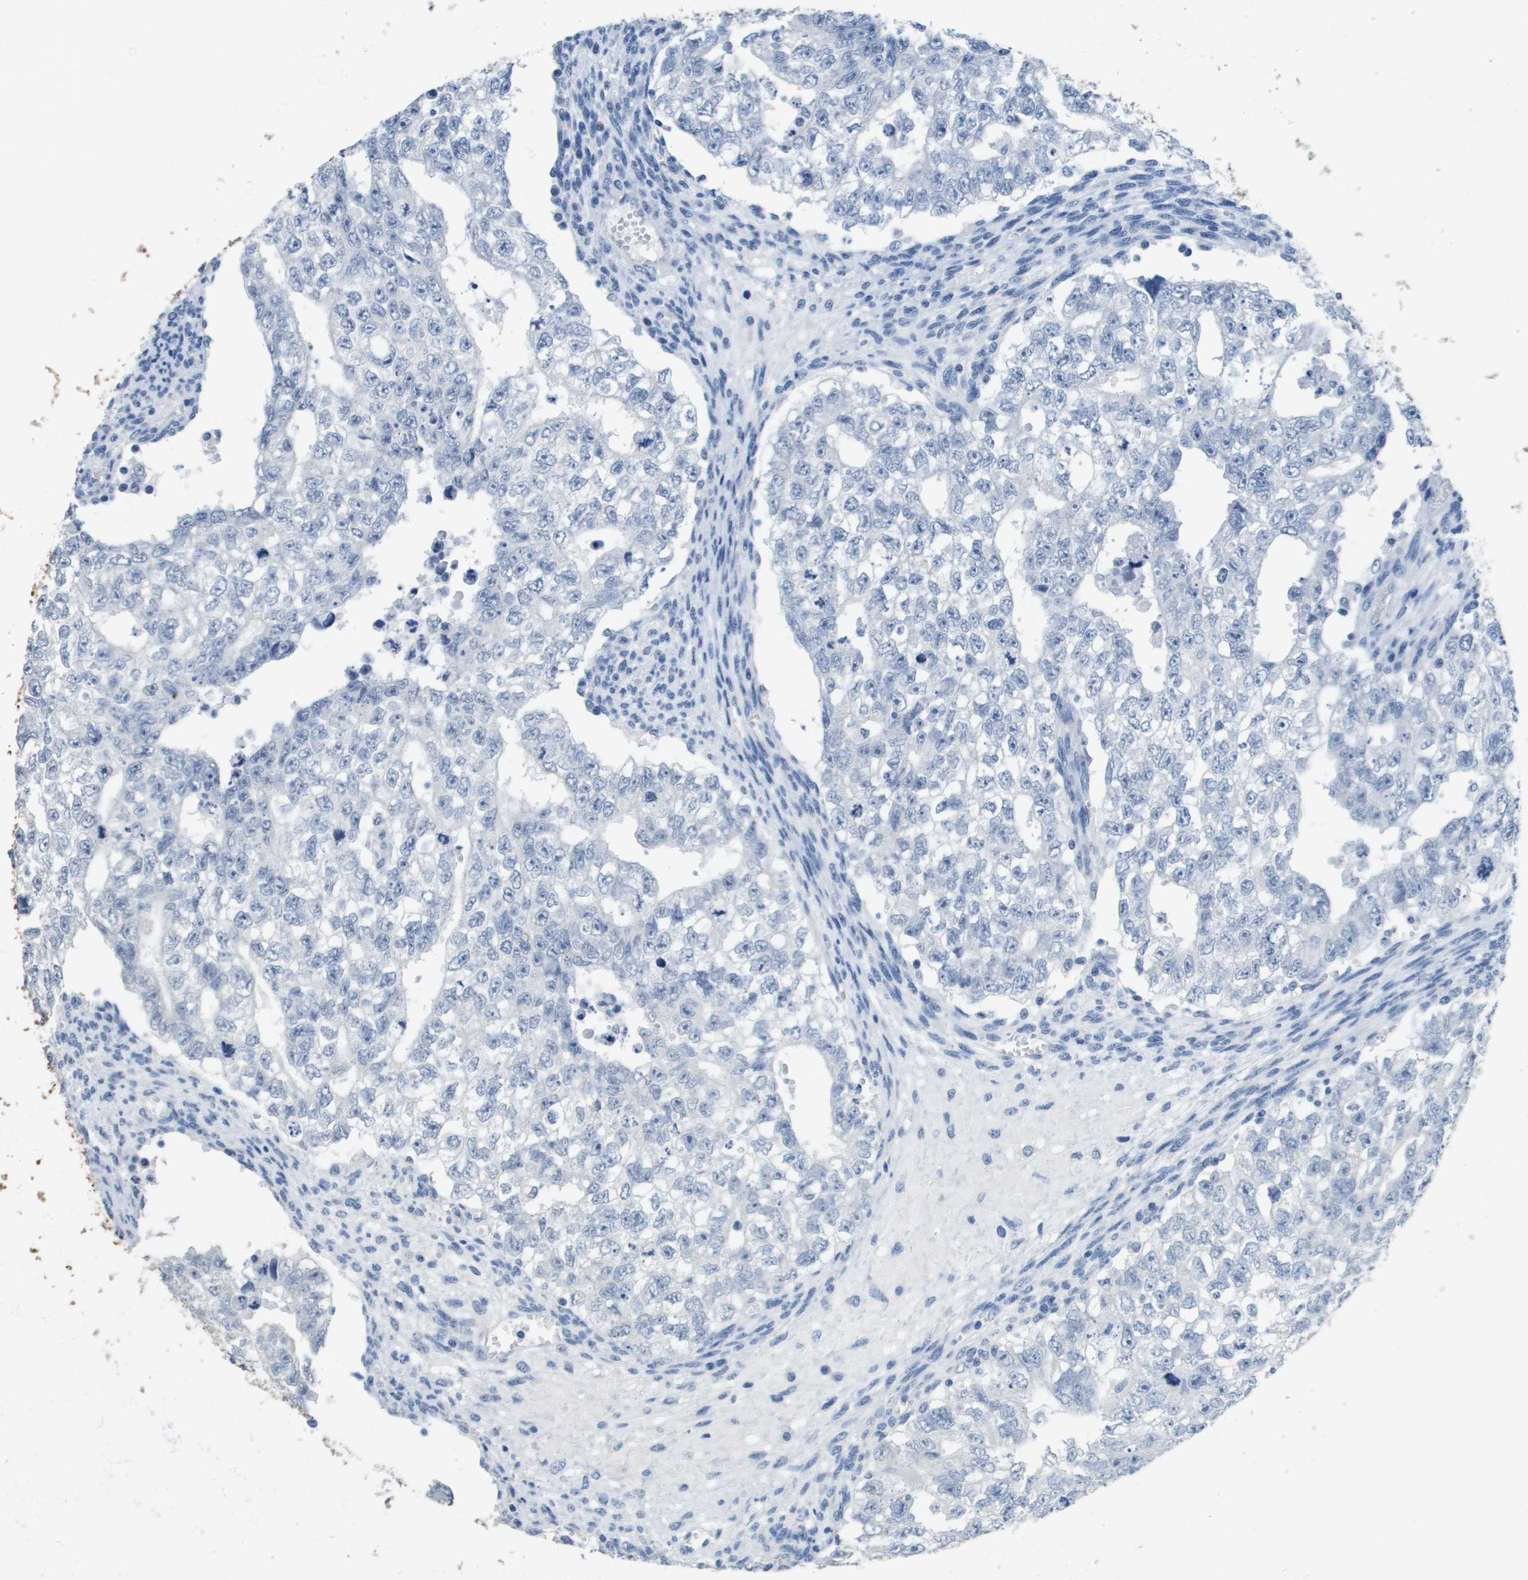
{"staining": {"intensity": "negative", "quantity": "none", "location": "none"}, "tissue": "testis cancer", "cell_type": "Tumor cells", "image_type": "cancer", "snomed": [{"axis": "morphology", "description": "Seminoma, NOS"}, {"axis": "morphology", "description": "Carcinoma, Embryonal, NOS"}, {"axis": "topography", "description": "Testis"}], "caption": "Tumor cells are negative for brown protein staining in testis embryonal carcinoma.", "gene": "MT3", "patient": {"sex": "male", "age": 38}}